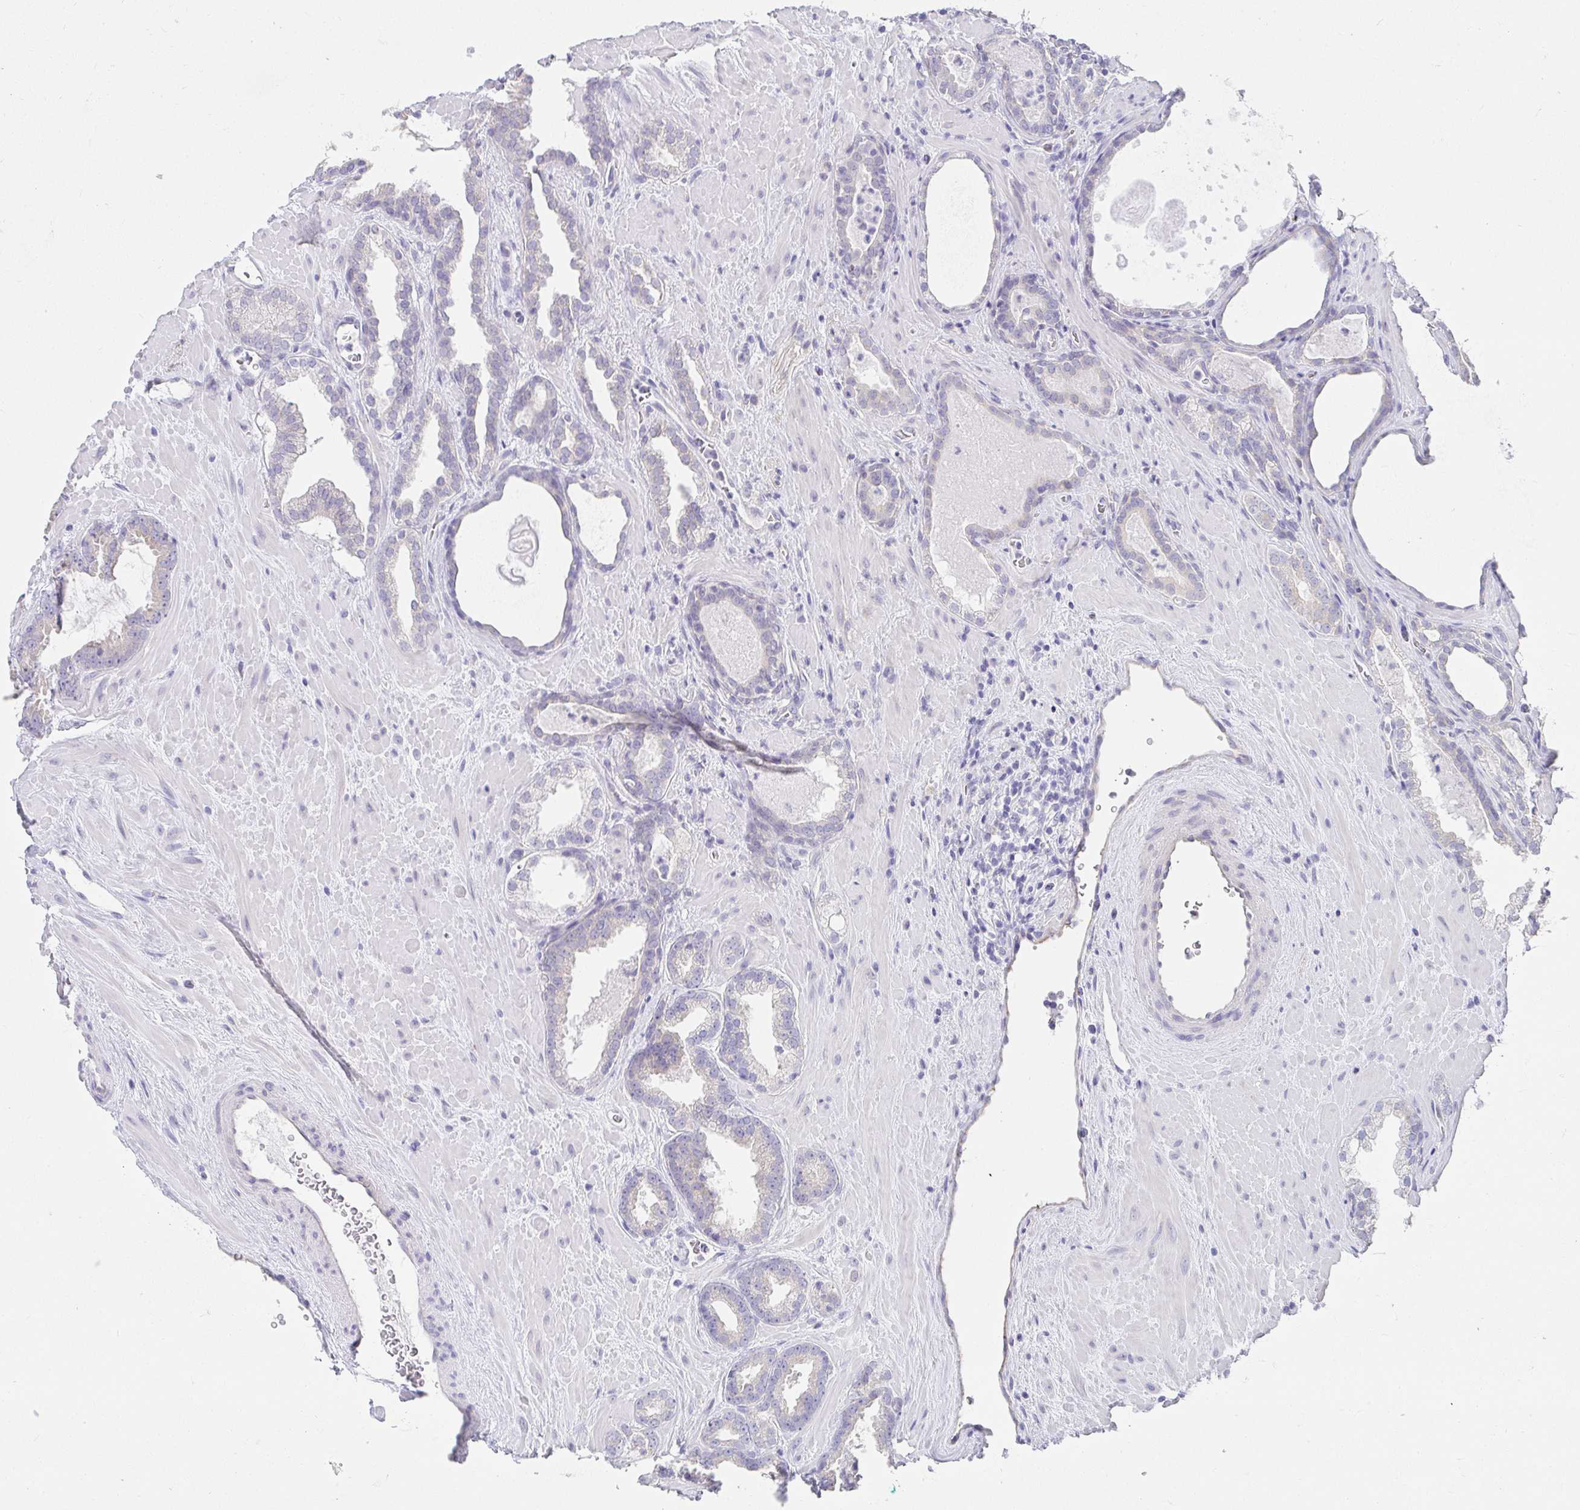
{"staining": {"intensity": "negative", "quantity": "none", "location": "none"}, "tissue": "prostate cancer", "cell_type": "Tumor cells", "image_type": "cancer", "snomed": [{"axis": "morphology", "description": "Adenocarcinoma, Low grade"}, {"axis": "topography", "description": "Prostate"}], "caption": "High power microscopy histopathology image of an immunohistochemistry (IHC) histopathology image of prostate cancer, revealing no significant expression in tumor cells.", "gene": "VGLL1", "patient": {"sex": "male", "age": 62}}